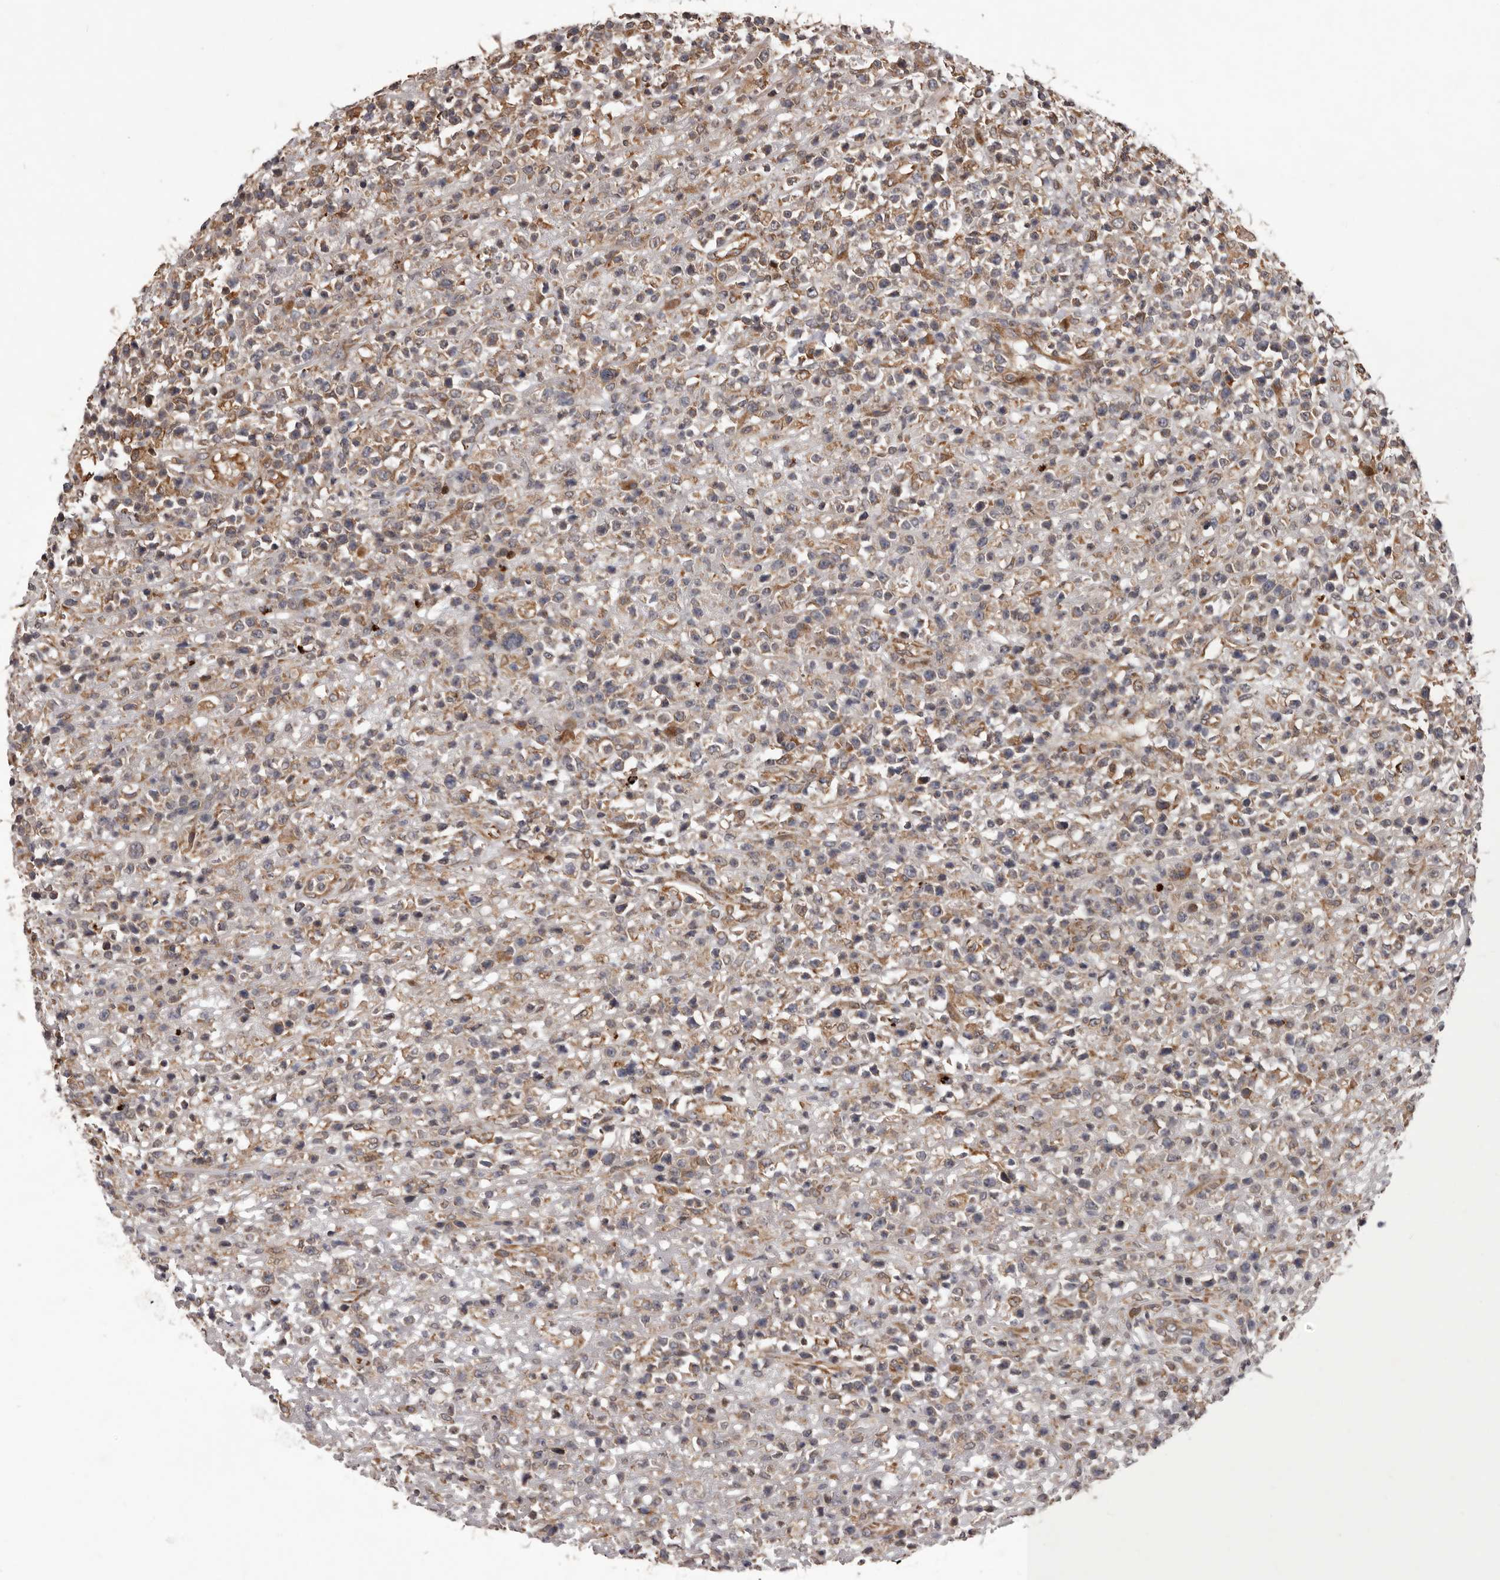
{"staining": {"intensity": "moderate", "quantity": "25%-75%", "location": "cytoplasmic/membranous"}, "tissue": "lymphoma", "cell_type": "Tumor cells", "image_type": "cancer", "snomed": [{"axis": "morphology", "description": "Malignant lymphoma, non-Hodgkin's type, High grade"}, {"axis": "topography", "description": "Colon"}], "caption": "High-grade malignant lymphoma, non-Hodgkin's type stained with DAB IHC shows medium levels of moderate cytoplasmic/membranous staining in approximately 25%-75% of tumor cells.", "gene": "GADD45B", "patient": {"sex": "female", "age": 53}}